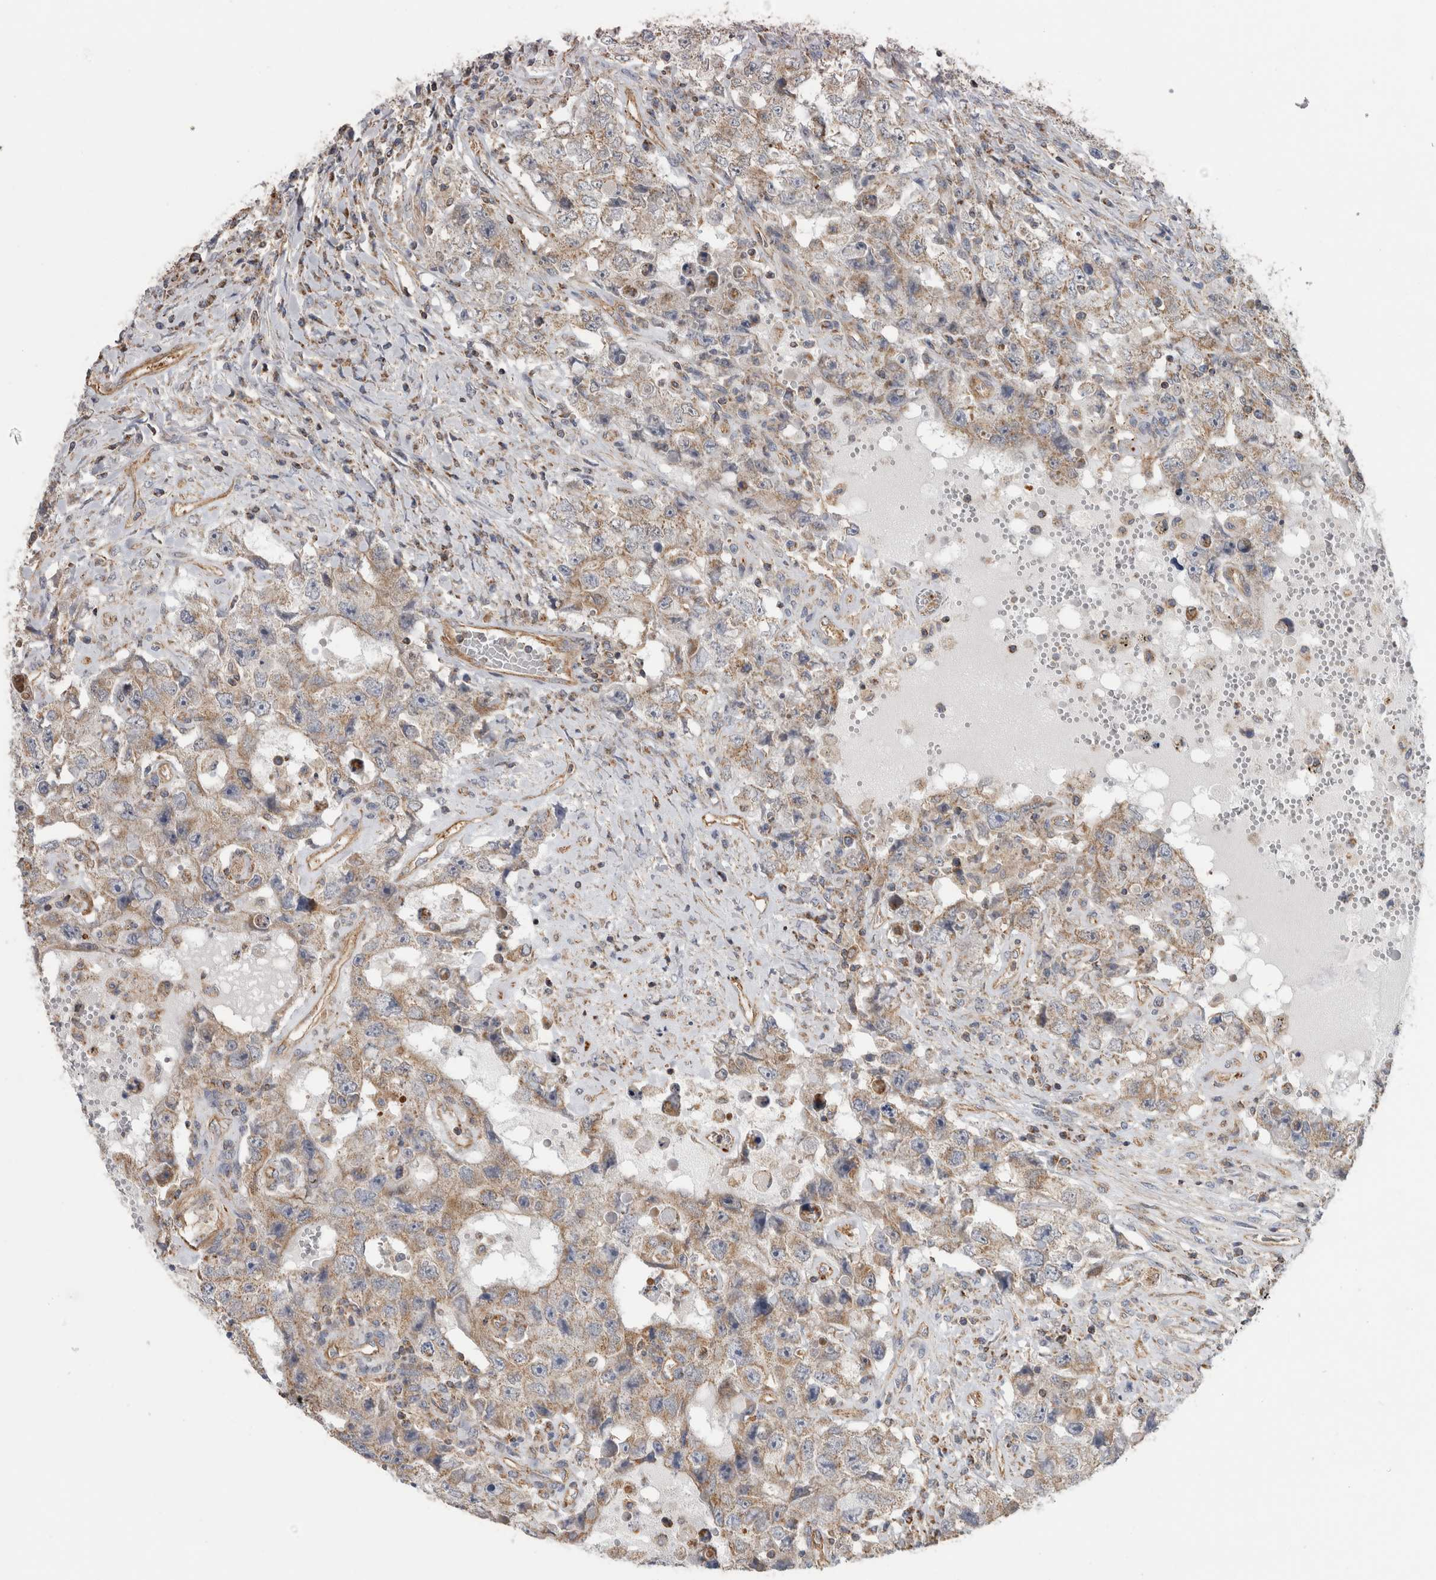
{"staining": {"intensity": "weak", "quantity": ">75%", "location": "cytoplasmic/membranous"}, "tissue": "testis cancer", "cell_type": "Tumor cells", "image_type": "cancer", "snomed": [{"axis": "morphology", "description": "Carcinoma, Embryonal, NOS"}, {"axis": "topography", "description": "Testis"}], "caption": "Embryonal carcinoma (testis) stained with DAB (3,3'-diaminobenzidine) immunohistochemistry exhibits low levels of weak cytoplasmic/membranous staining in about >75% of tumor cells. (DAB (3,3'-diaminobenzidine) IHC, brown staining for protein, blue staining for nuclei).", "gene": "SFXN2", "patient": {"sex": "male", "age": 26}}